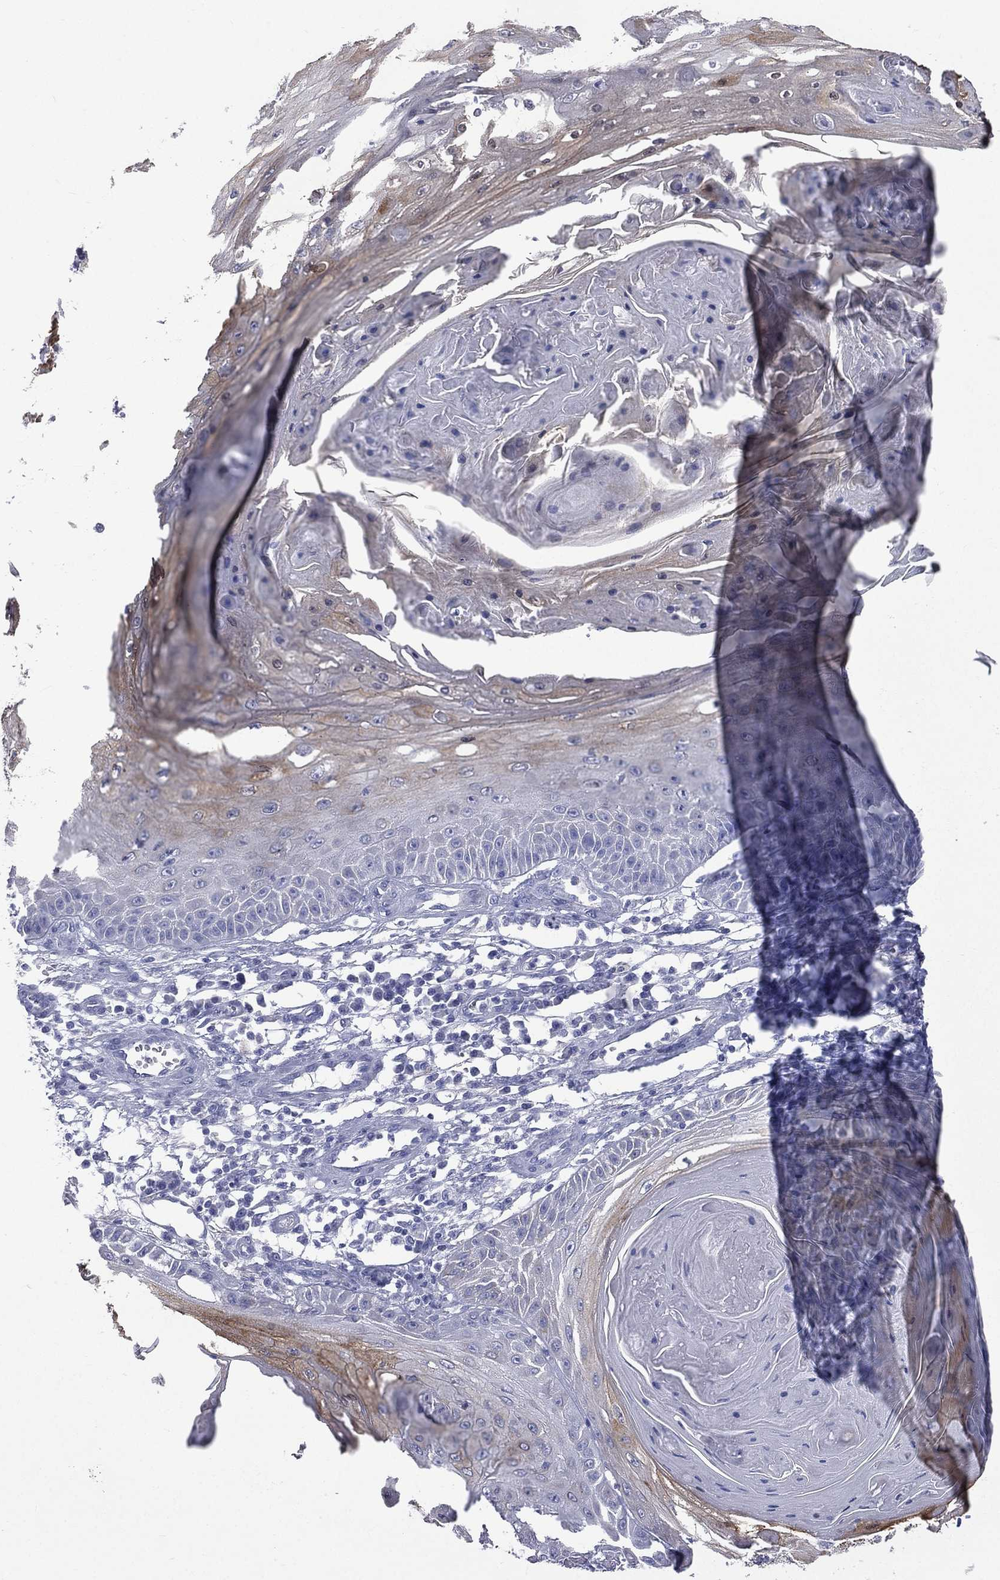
{"staining": {"intensity": "moderate", "quantity": "<25%", "location": "cytoplasmic/membranous"}, "tissue": "skin cancer", "cell_type": "Tumor cells", "image_type": "cancer", "snomed": [{"axis": "morphology", "description": "Squamous cell carcinoma, NOS"}, {"axis": "topography", "description": "Skin"}], "caption": "Protein expression by immunohistochemistry (IHC) demonstrates moderate cytoplasmic/membranous staining in approximately <25% of tumor cells in skin cancer. (Brightfield microscopy of DAB IHC at high magnification).", "gene": "CES2", "patient": {"sex": "male", "age": 70}}